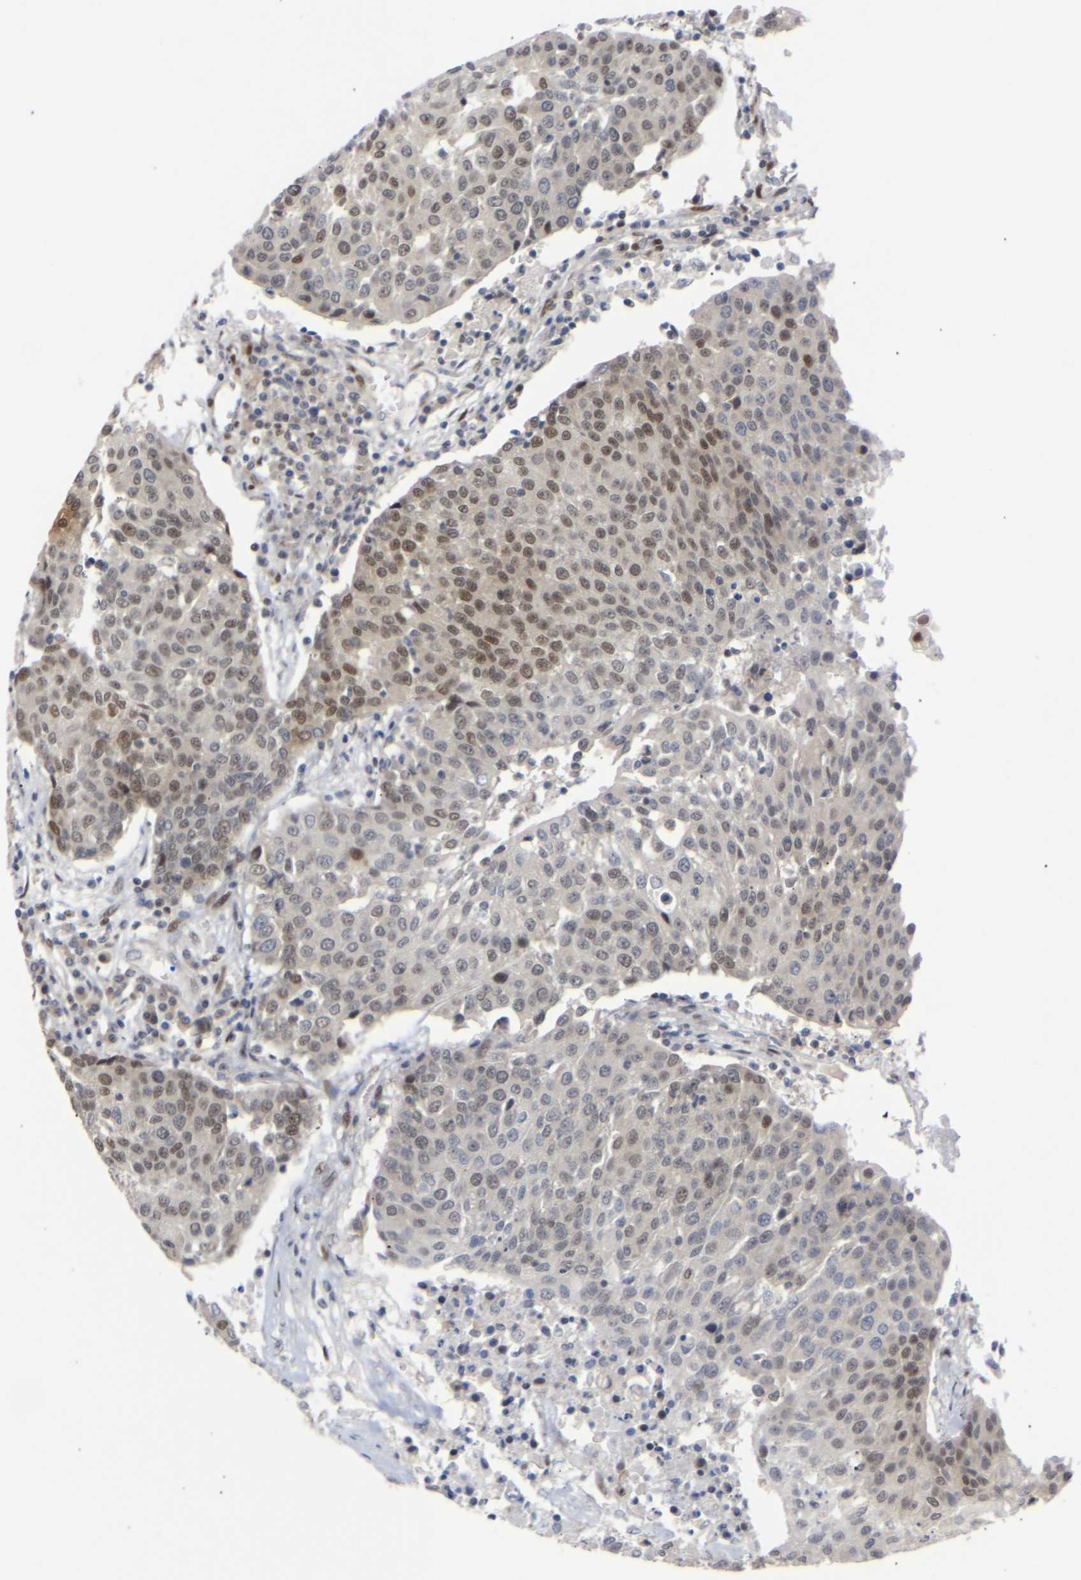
{"staining": {"intensity": "moderate", "quantity": "25%-75%", "location": "nuclear"}, "tissue": "urothelial cancer", "cell_type": "Tumor cells", "image_type": "cancer", "snomed": [{"axis": "morphology", "description": "Urothelial carcinoma, High grade"}, {"axis": "topography", "description": "Urinary bladder"}], "caption": "Brown immunohistochemical staining in human urothelial cancer reveals moderate nuclear positivity in about 25%-75% of tumor cells. The protein of interest is shown in brown color, while the nuclei are stained blue.", "gene": "SSBP2", "patient": {"sex": "female", "age": 85}}